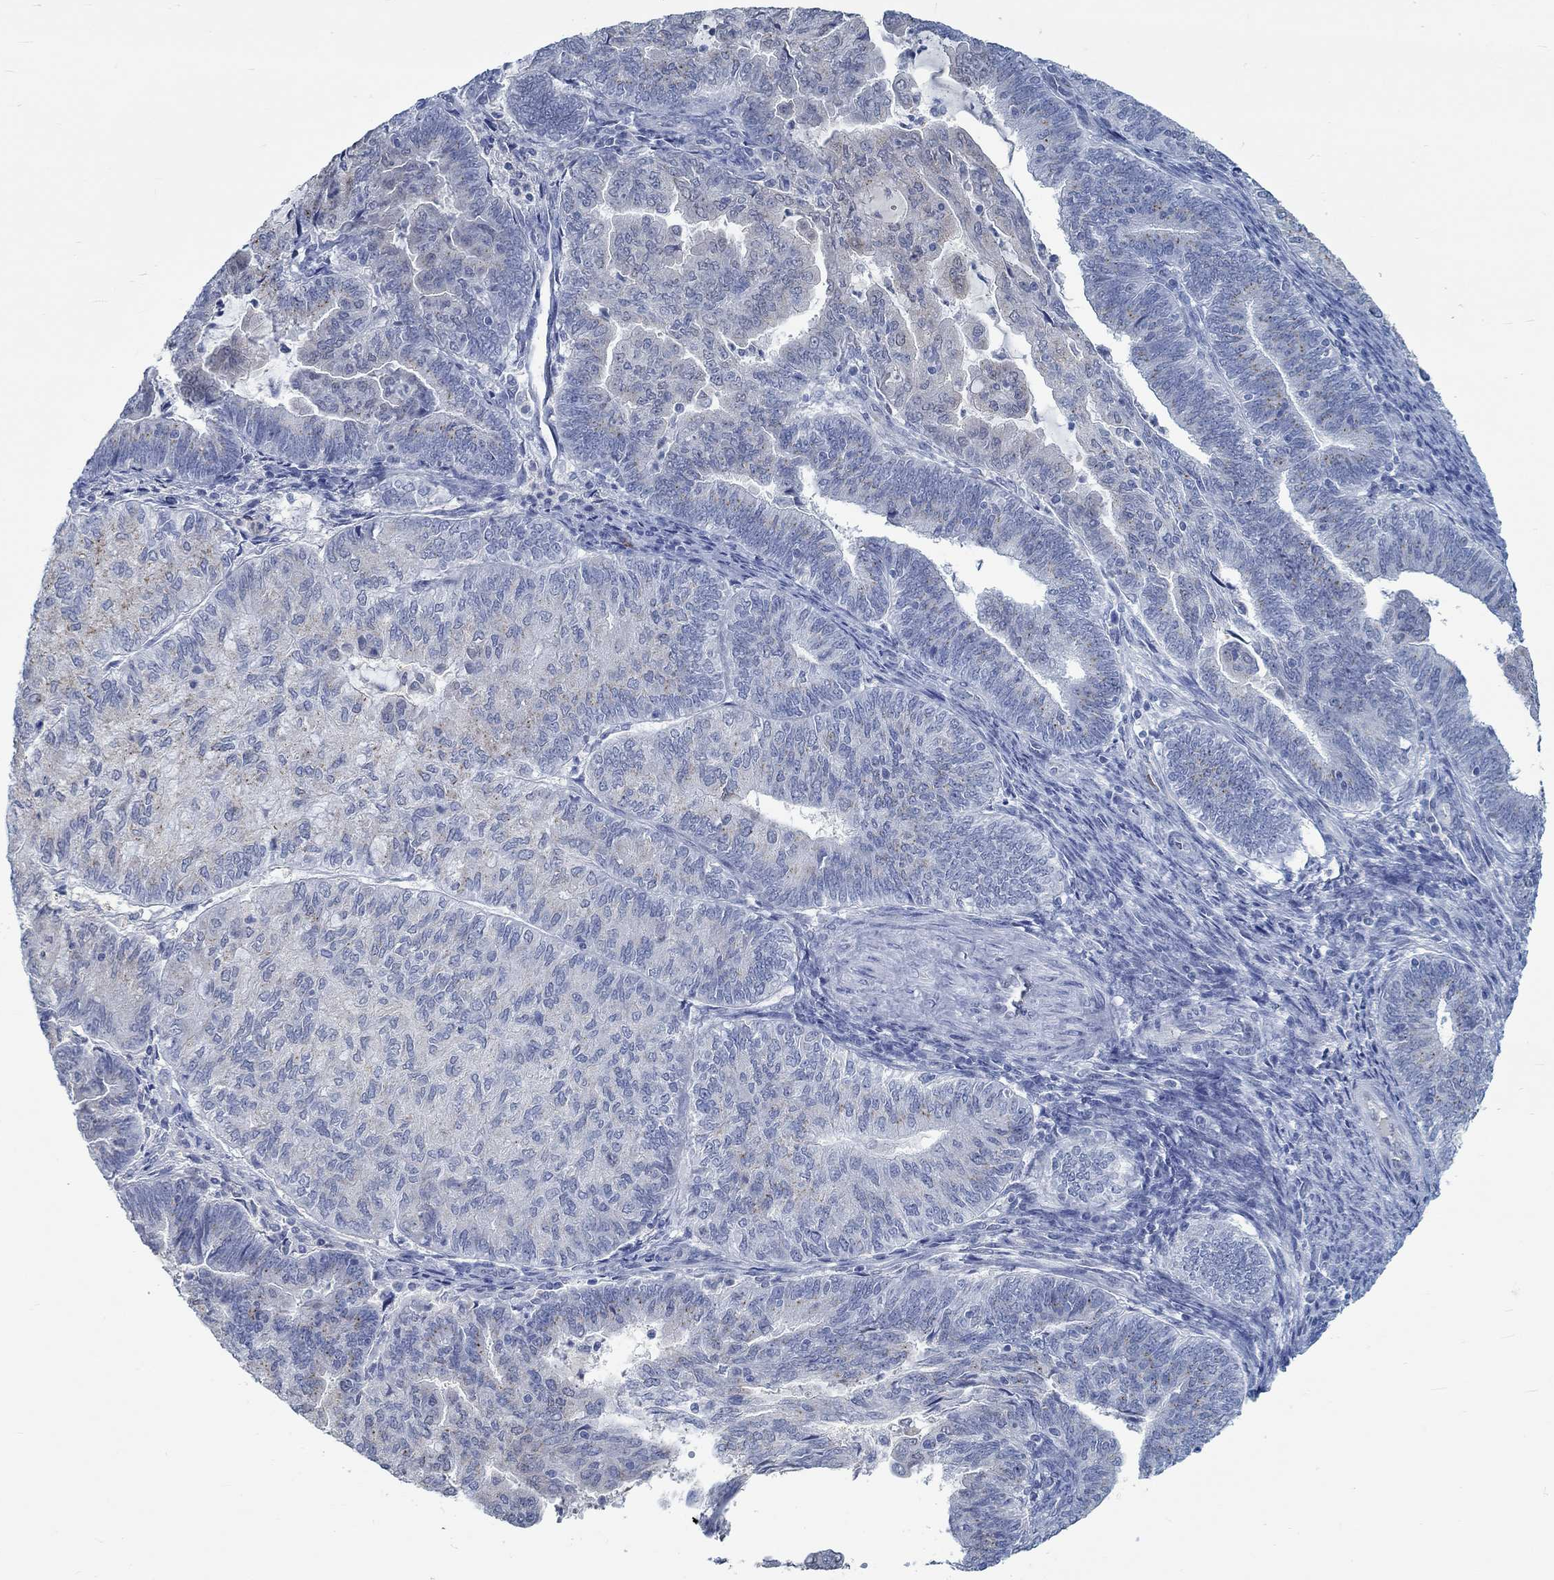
{"staining": {"intensity": "negative", "quantity": "none", "location": "none"}, "tissue": "endometrial cancer", "cell_type": "Tumor cells", "image_type": "cancer", "snomed": [{"axis": "morphology", "description": "Adenocarcinoma, NOS"}, {"axis": "topography", "description": "Endometrium"}], "caption": "A histopathology image of adenocarcinoma (endometrial) stained for a protein reveals no brown staining in tumor cells.", "gene": "TEKT4", "patient": {"sex": "female", "age": 82}}